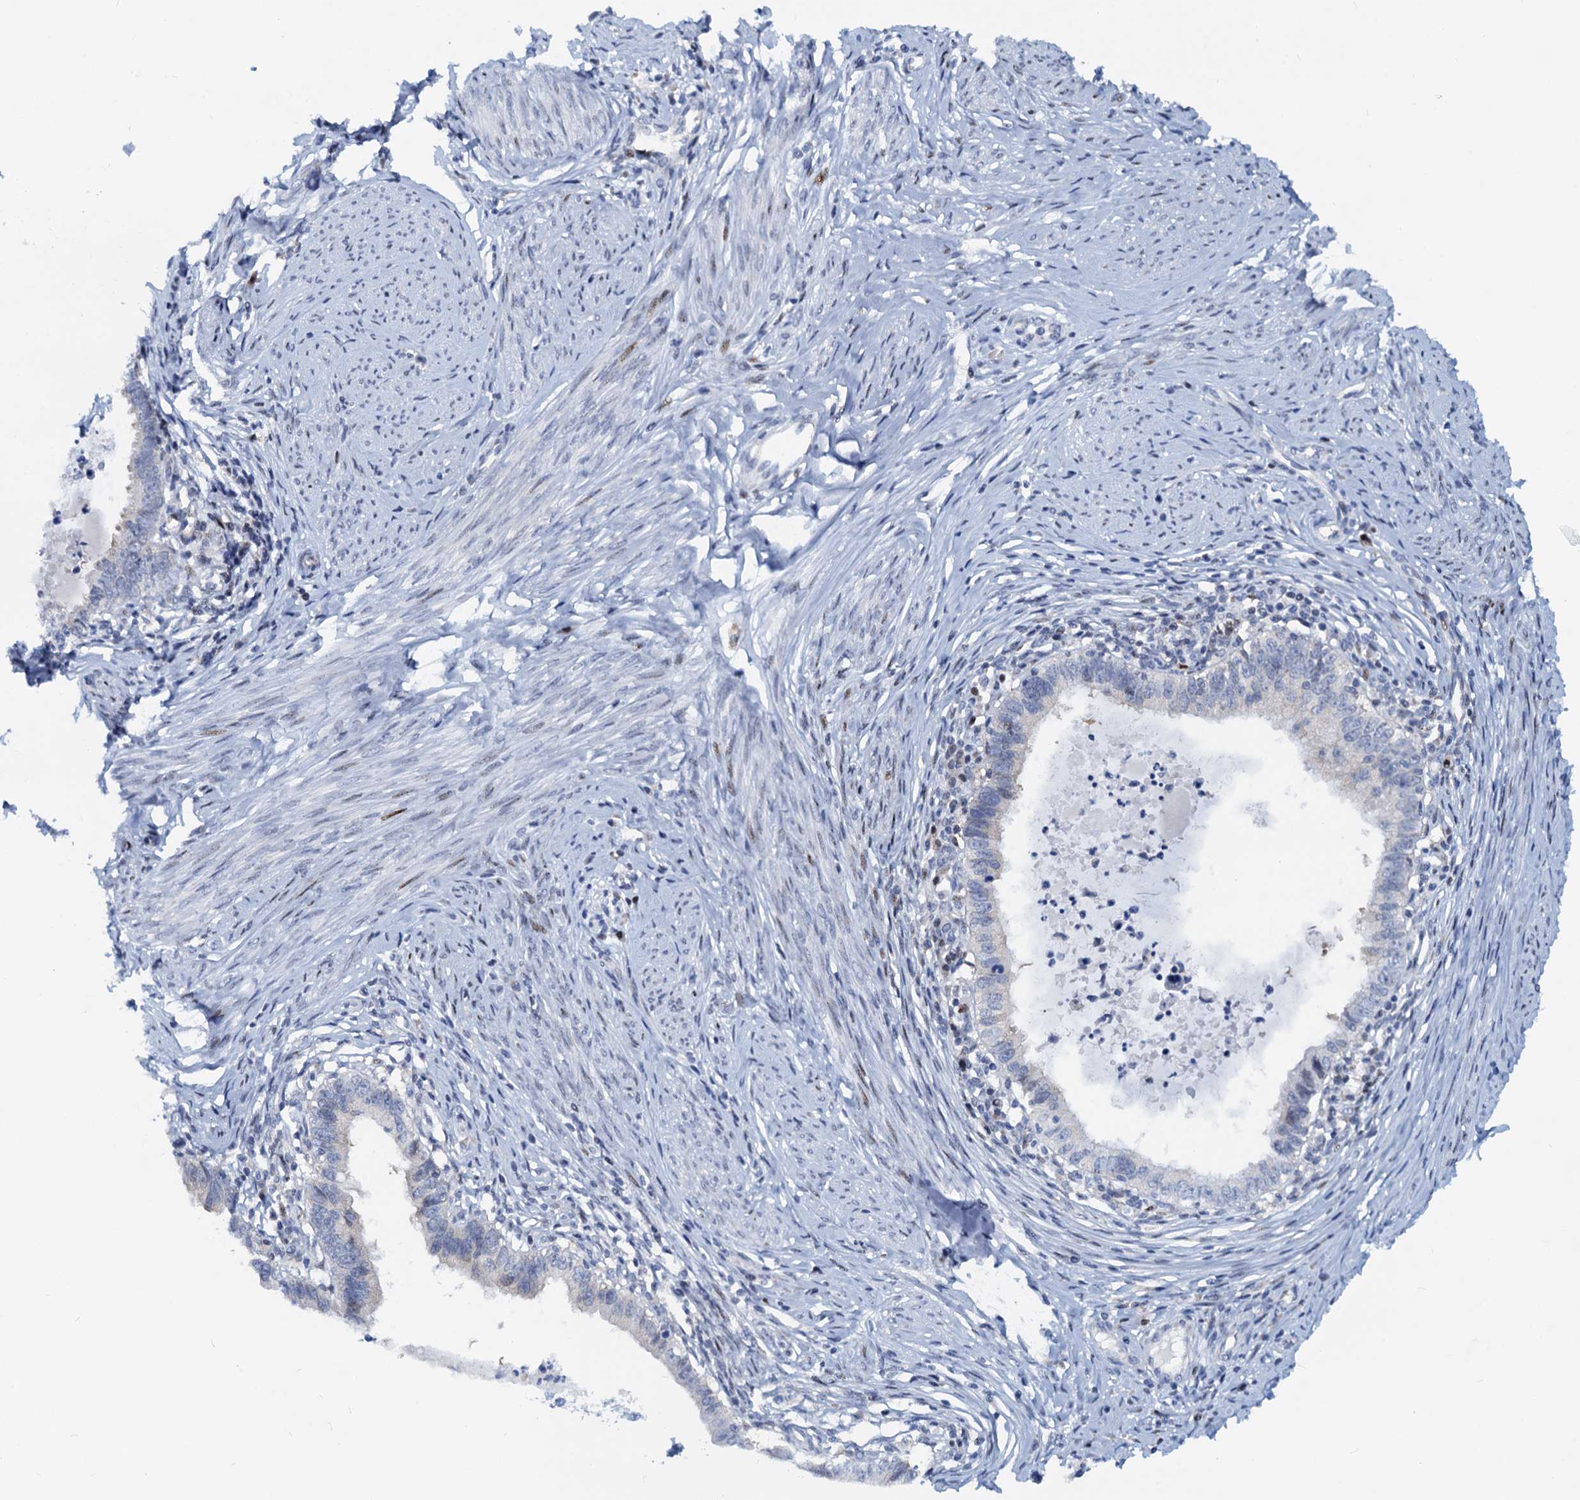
{"staining": {"intensity": "negative", "quantity": "none", "location": "none"}, "tissue": "cervical cancer", "cell_type": "Tumor cells", "image_type": "cancer", "snomed": [{"axis": "morphology", "description": "Adenocarcinoma, NOS"}, {"axis": "topography", "description": "Cervix"}], "caption": "This is an immunohistochemistry image of adenocarcinoma (cervical). There is no expression in tumor cells.", "gene": "PTGES3", "patient": {"sex": "female", "age": 36}}